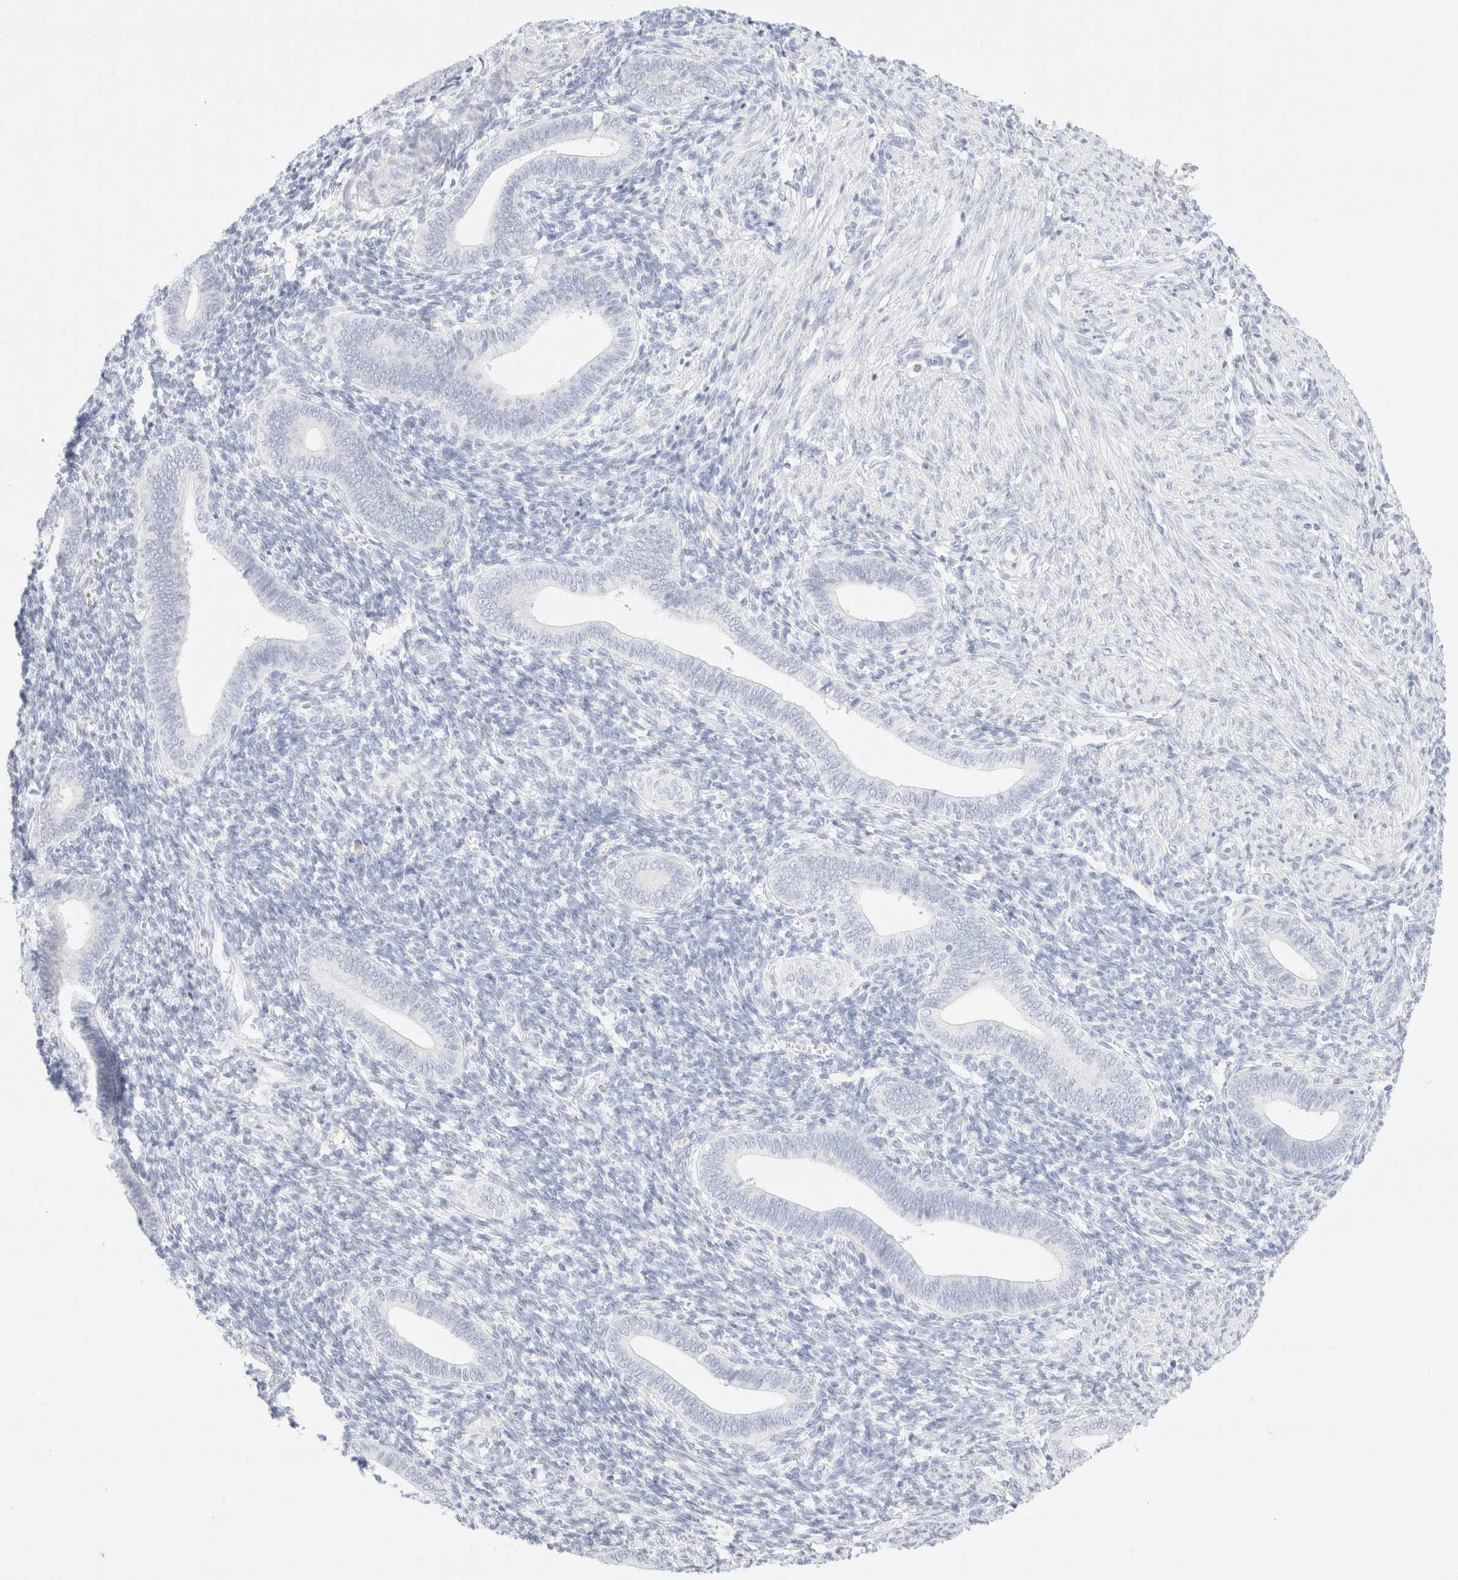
{"staining": {"intensity": "negative", "quantity": "none", "location": "none"}, "tissue": "endometrium", "cell_type": "Cells in endometrial stroma", "image_type": "normal", "snomed": [{"axis": "morphology", "description": "Normal tissue, NOS"}, {"axis": "topography", "description": "Uterus"}, {"axis": "topography", "description": "Endometrium"}], "caption": "The IHC photomicrograph has no significant positivity in cells in endometrial stroma of endometrium.", "gene": "KRT15", "patient": {"sex": "female", "age": 33}}